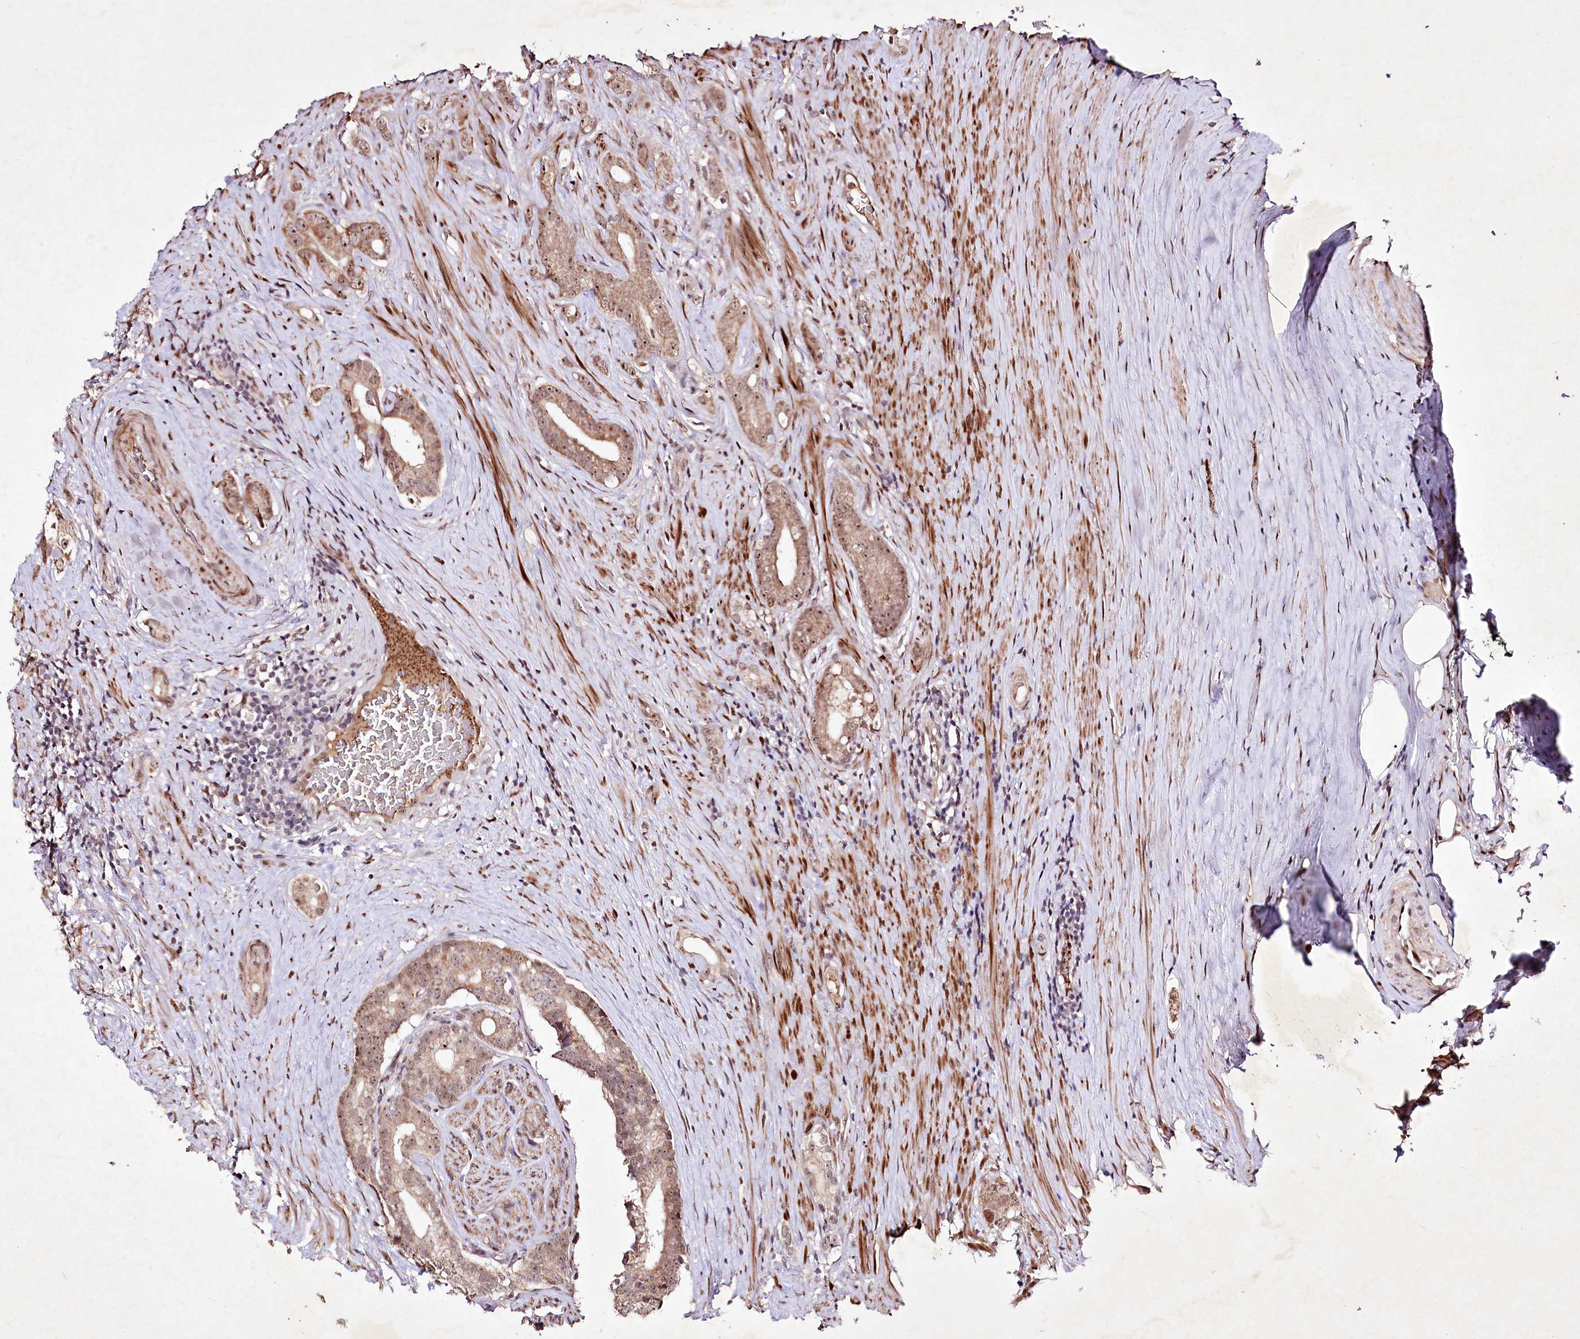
{"staining": {"intensity": "moderate", "quantity": ">75%", "location": "cytoplasmic/membranous,nuclear"}, "tissue": "prostate cancer", "cell_type": "Tumor cells", "image_type": "cancer", "snomed": [{"axis": "morphology", "description": "Adenocarcinoma, Low grade"}, {"axis": "topography", "description": "Prostate"}], "caption": "Moderate cytoplasmic/membranous and nuclear protein positivity is present in approximately >75% of tumor cells in adenocarcinoma (low-grade) (prostate).", "gene": "DMP1", "patient": {"sex": "male", "age": 71}}